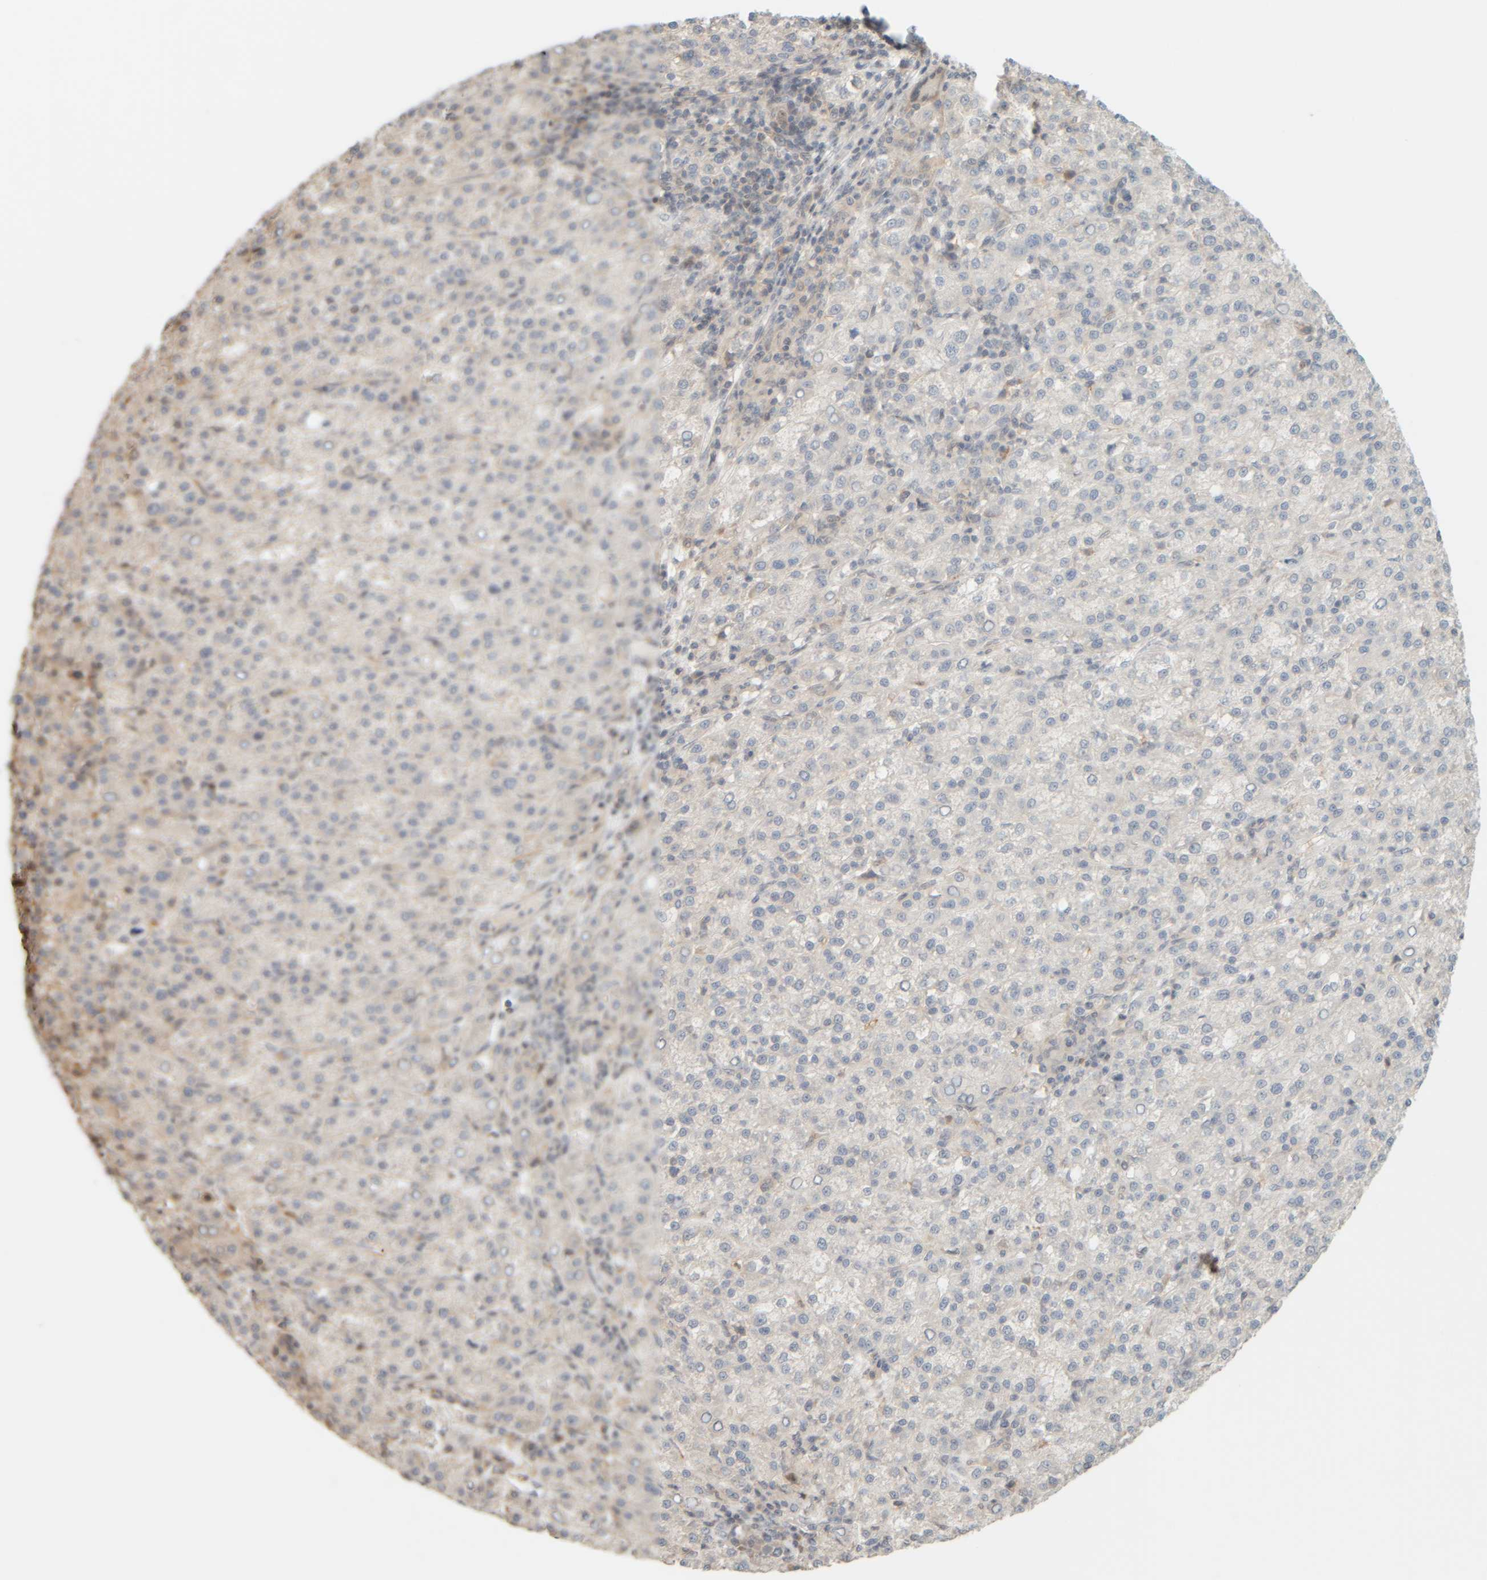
{"staining": {"intensity": "negative", "quantity": "none", "location": "none"}, "tissue": "liver cancer", "cell_type": "Tumor cells", "image_type": "cancer", "snomed": [{"axis": "morphology", "description": "Carcinoma, Hepatocellular, NOS"}, {"axis": "topography", "description": "Liver"}], "caption": "There is no significant staining in tumor cells of liver cancer.", "gene": "PTGES3L-AARSD1", "patient": {"sex": "female", "age": 58}}